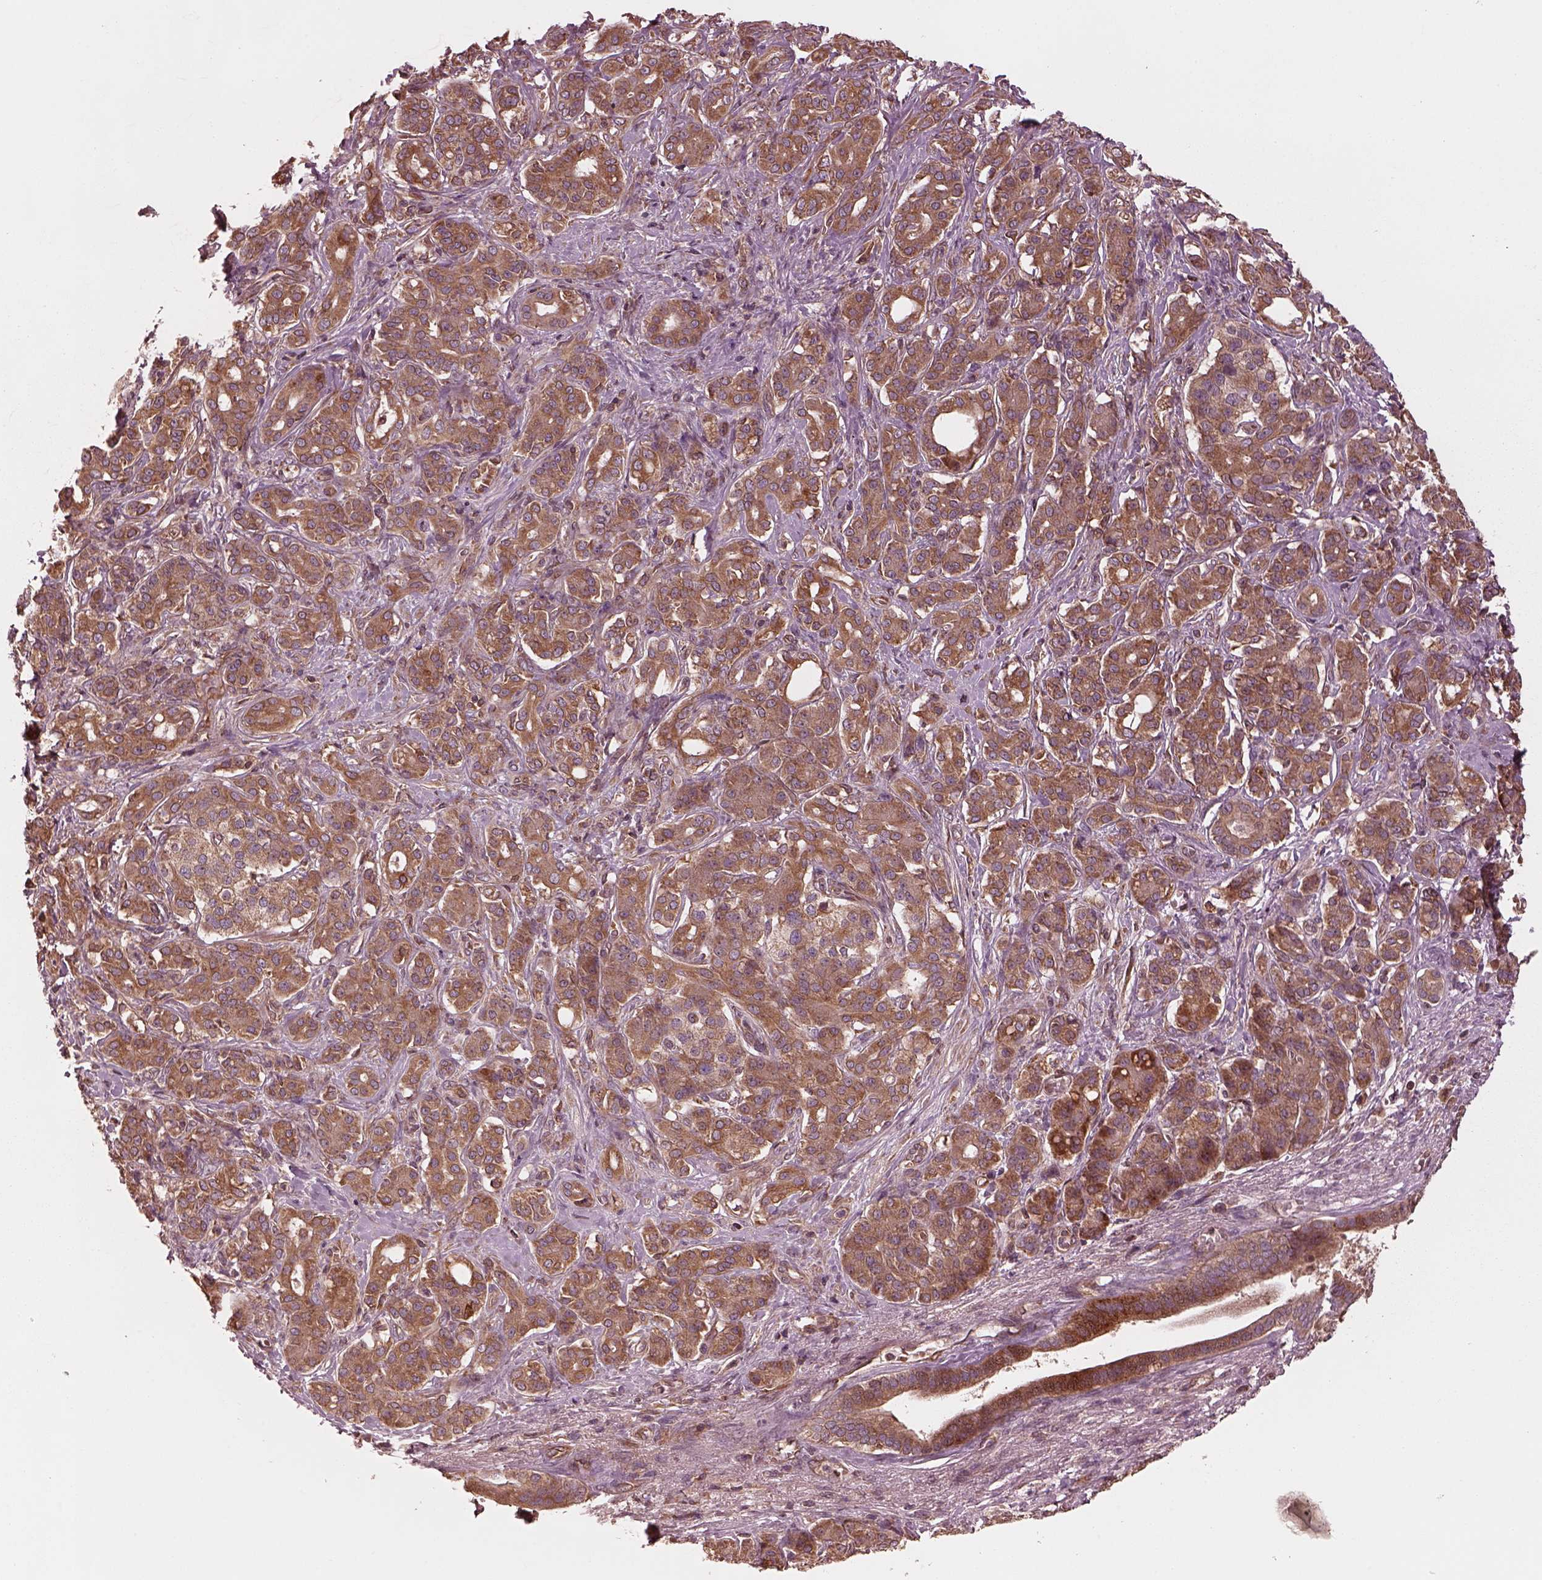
{"staining": {"intensity": "moderate", "quantity": ">75%", "location": "cytoplasmic/membranous"}, "tissue": "pancreatic cancer", "cell_type": "Tumor cells", "image_type": "cancer", "snomed": [{"axis": "morphology", "description": "Normal tissue, NOS"}, {"axis": "morphology", "description": "Inflammation, NOS"}, {"axis": "morphology", "description": "Adenocarcinoma, NOS"}, {"axis": "topography", "description": "Pancreas"}], "caption": "Protein expression analysis of human pancreatic cancer (adenocarcinoma) reveals moderate cytoplasmic/membranous staining in about >75% of tumor cells.", "gene": "PIK3R2", "patient": {"sex": "male", "age": 57}}